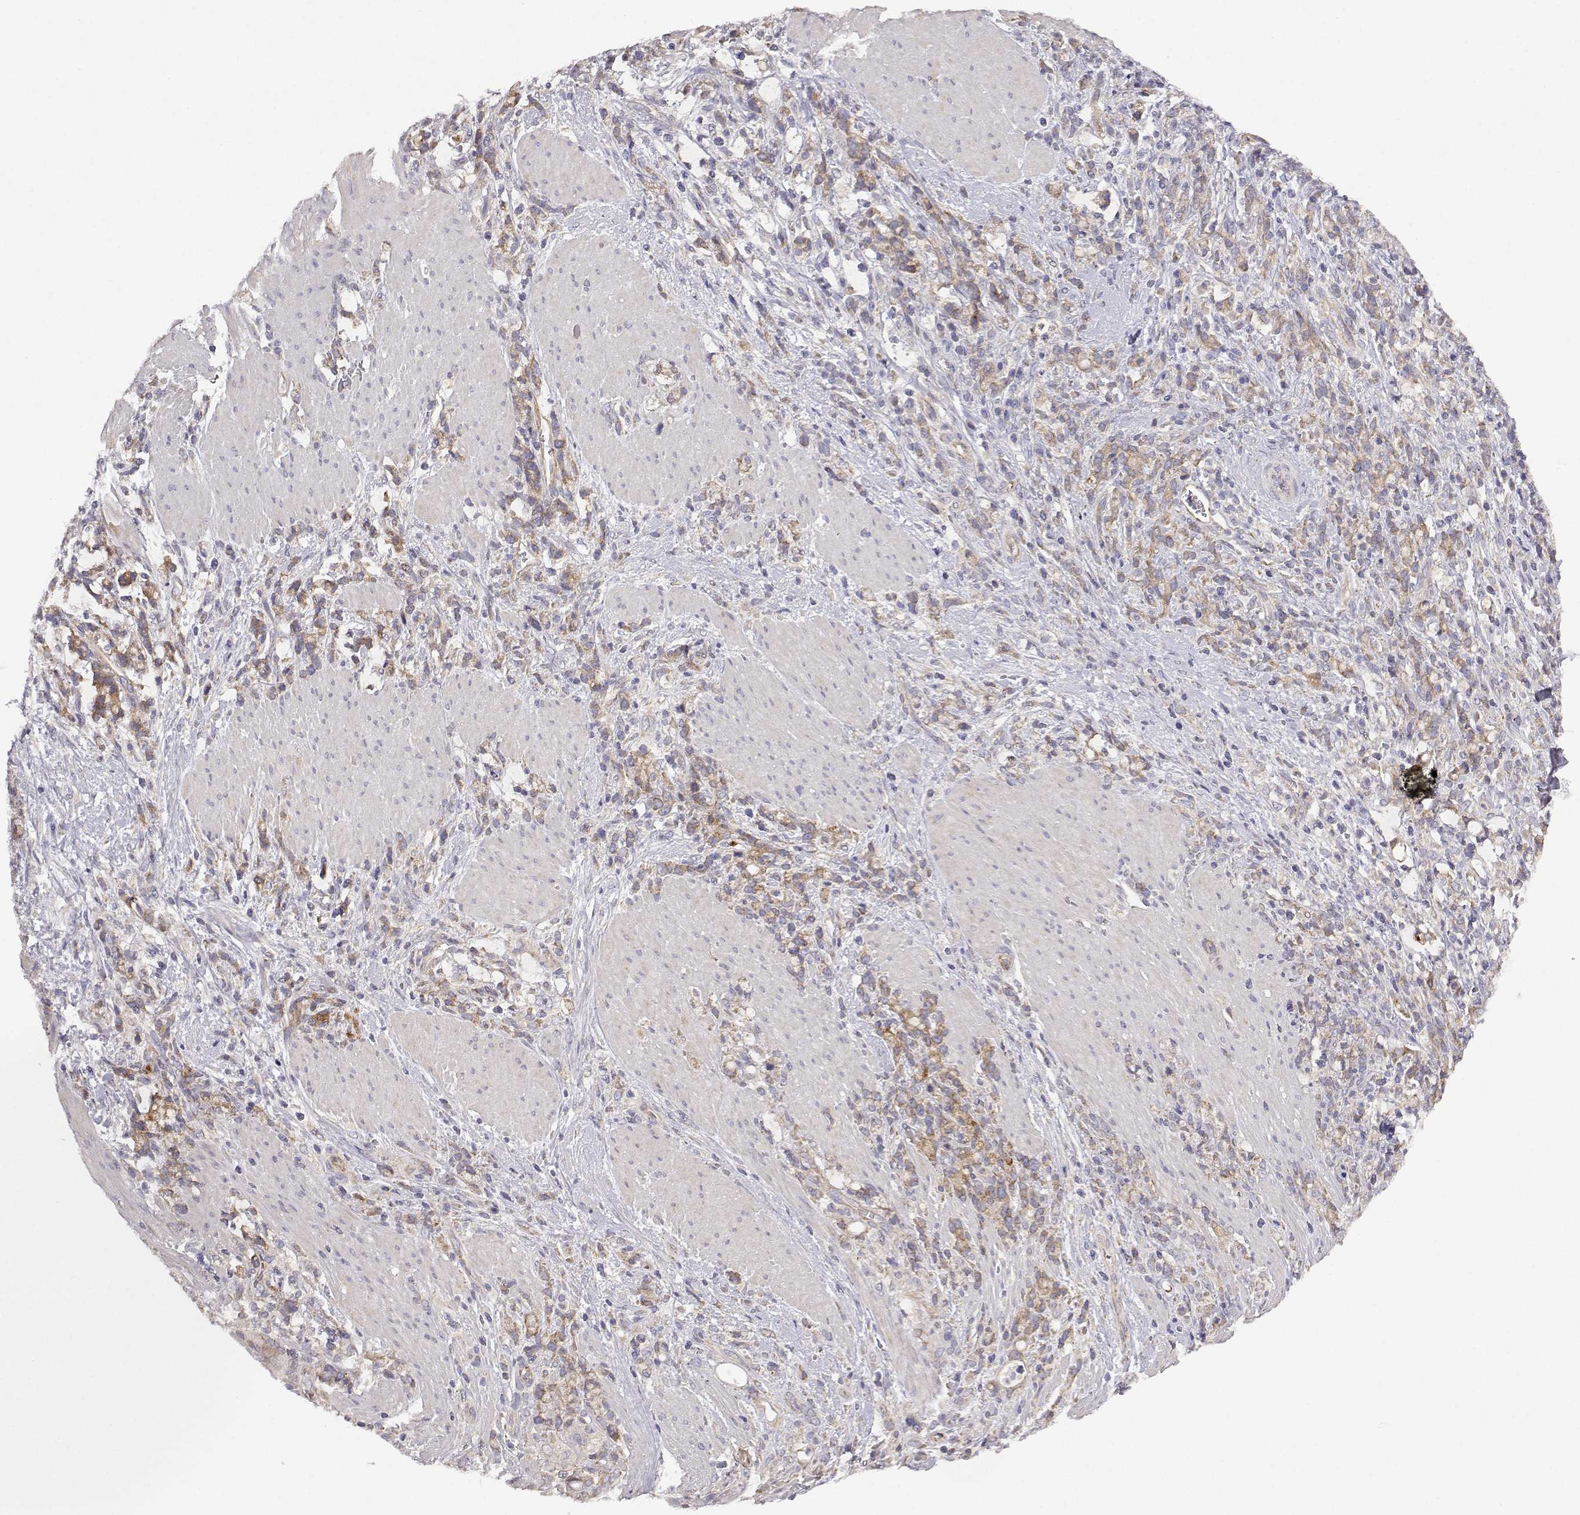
{"staining": {"intensity": "weak", "quantity": "25%-75%", "location": "cytoplasmic/membranous"}, "tissue": "stomach cancer", "cell_type": "Tumor cells", "image_type": "cancer", "snomed": [{"axis": "morphology", "description": "Adenocarcinoma, NOS"}, {"axis": "topography", "description": "Stomach"}], "caption": "A low amount of weak cytoplasmic/membranous staining is appreciated in about 25%-75% of tumor cells in stomach adenocarcinoma tissue. (Stains: DAB (3,3'-diaminobenzidine) in brown, nuclei in blue, Microscopy: brightfield microscopy at high magnification).", "gene": "DDC", "patient": {"sex": "female", "age": 57}}